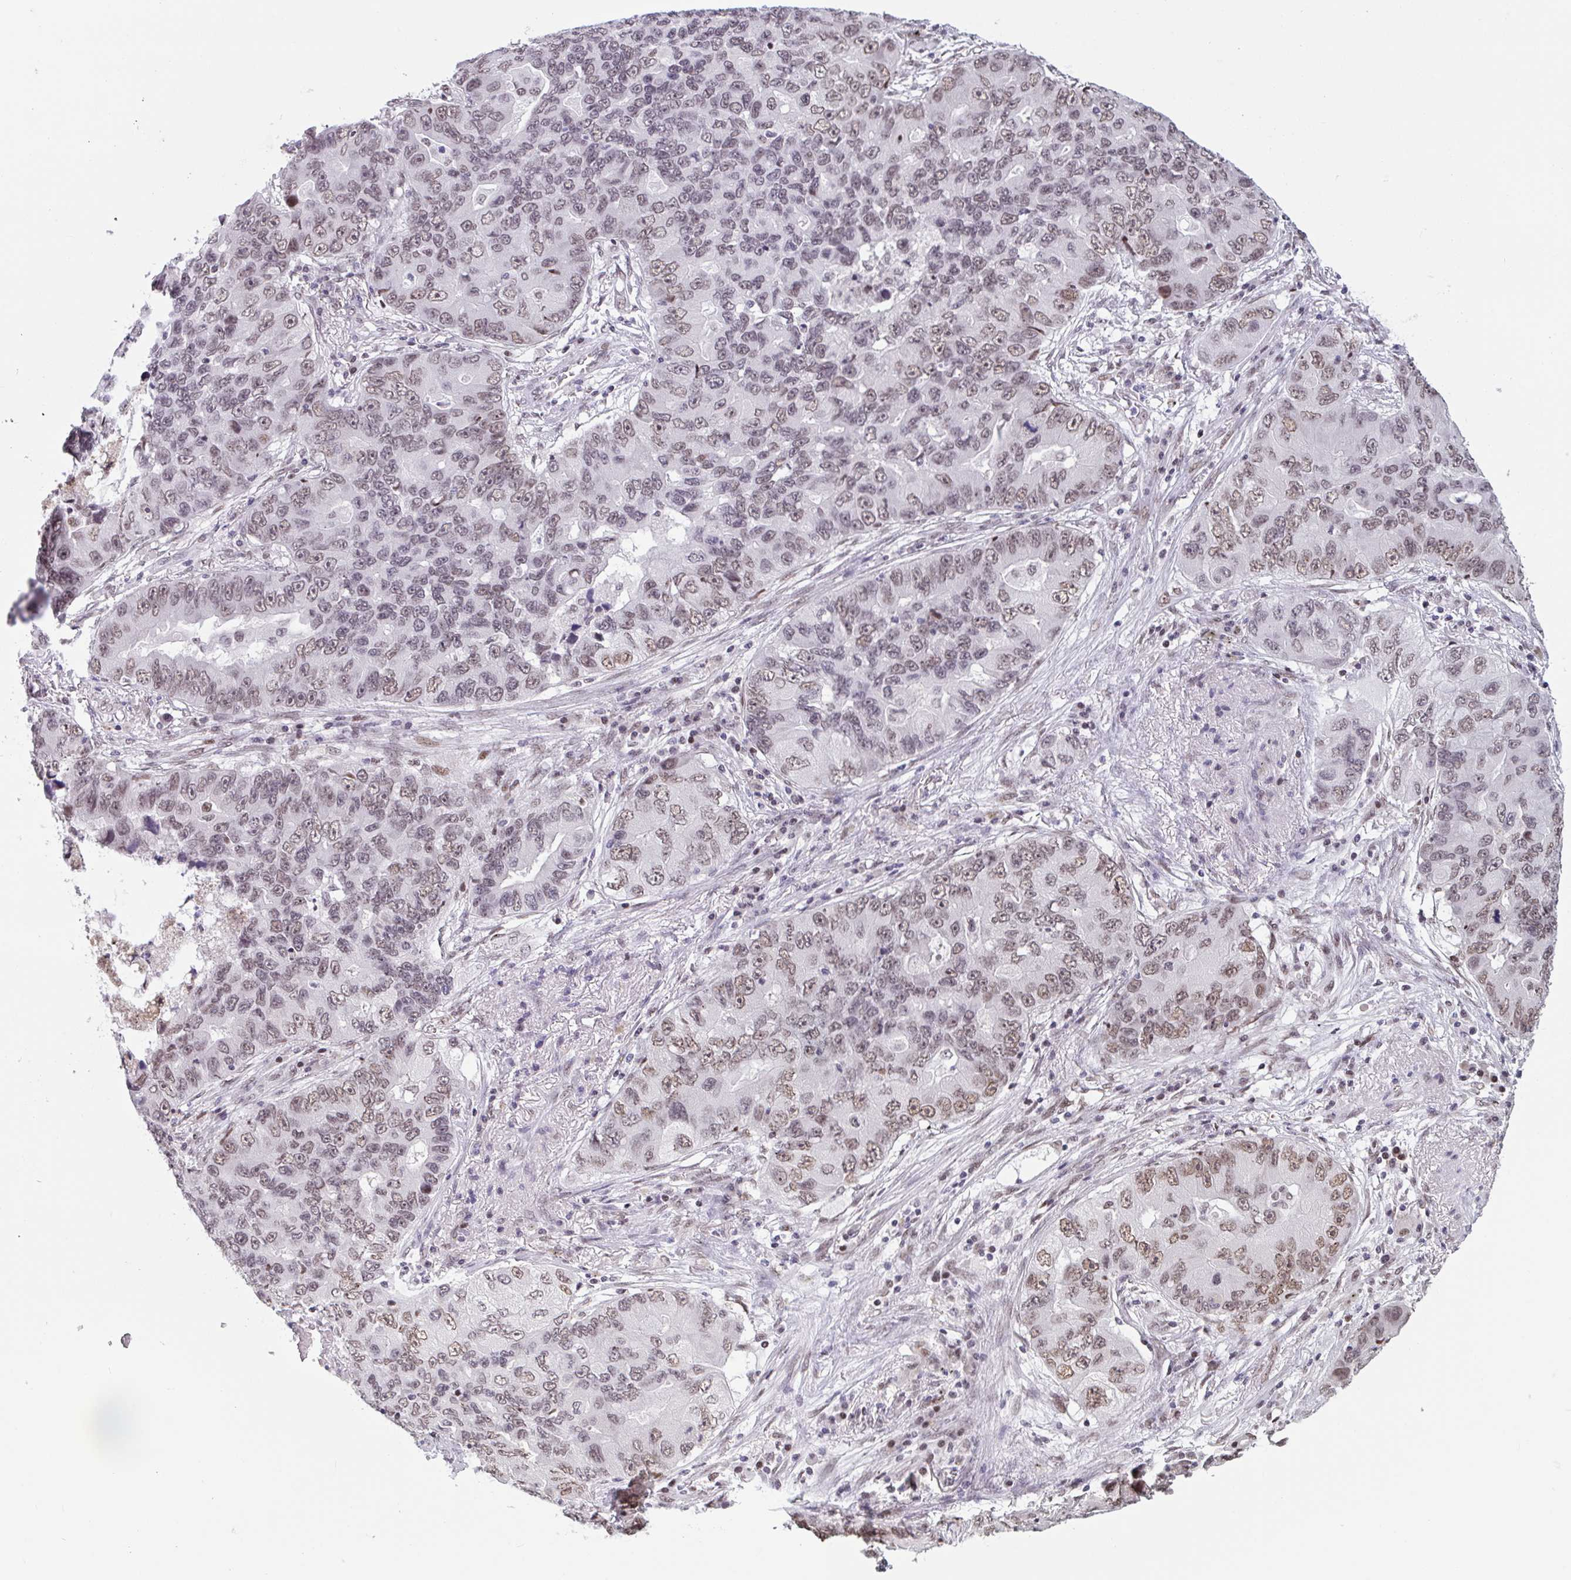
{"staining": {"intensity": "moderate", "quantity": "25%-75%", "location": "nuclear"}, "tissue": "lung cancer", "cell_type": "Tumor cells", "image_type": "cancer", "snomed": [{"axis": "morphology", "description": "Adenocarcinoma, NOS"}, {"axis": "morphology", "description": "Adenocarcinoma, metastatic, NOS"}, {"axis": "topography", "description": "Lymph node"}, {"axis": "topography", "description": "Lung"}], "caption": "A high-resolution photomicrograph shows immunohistochemistry staining of lung adenocarcinoma, which demonstrates moderate nuclear positivity in about 25%-75% of tumor cells. The staining is performed using DAB (3,3'-diaminobenzidine) brown chromogen to label protein expression. The nuclei are counter-stained blue using hematoxylin.", "gene": "CBFA2T2", "patient": {"sex": "female", "age": 54}}